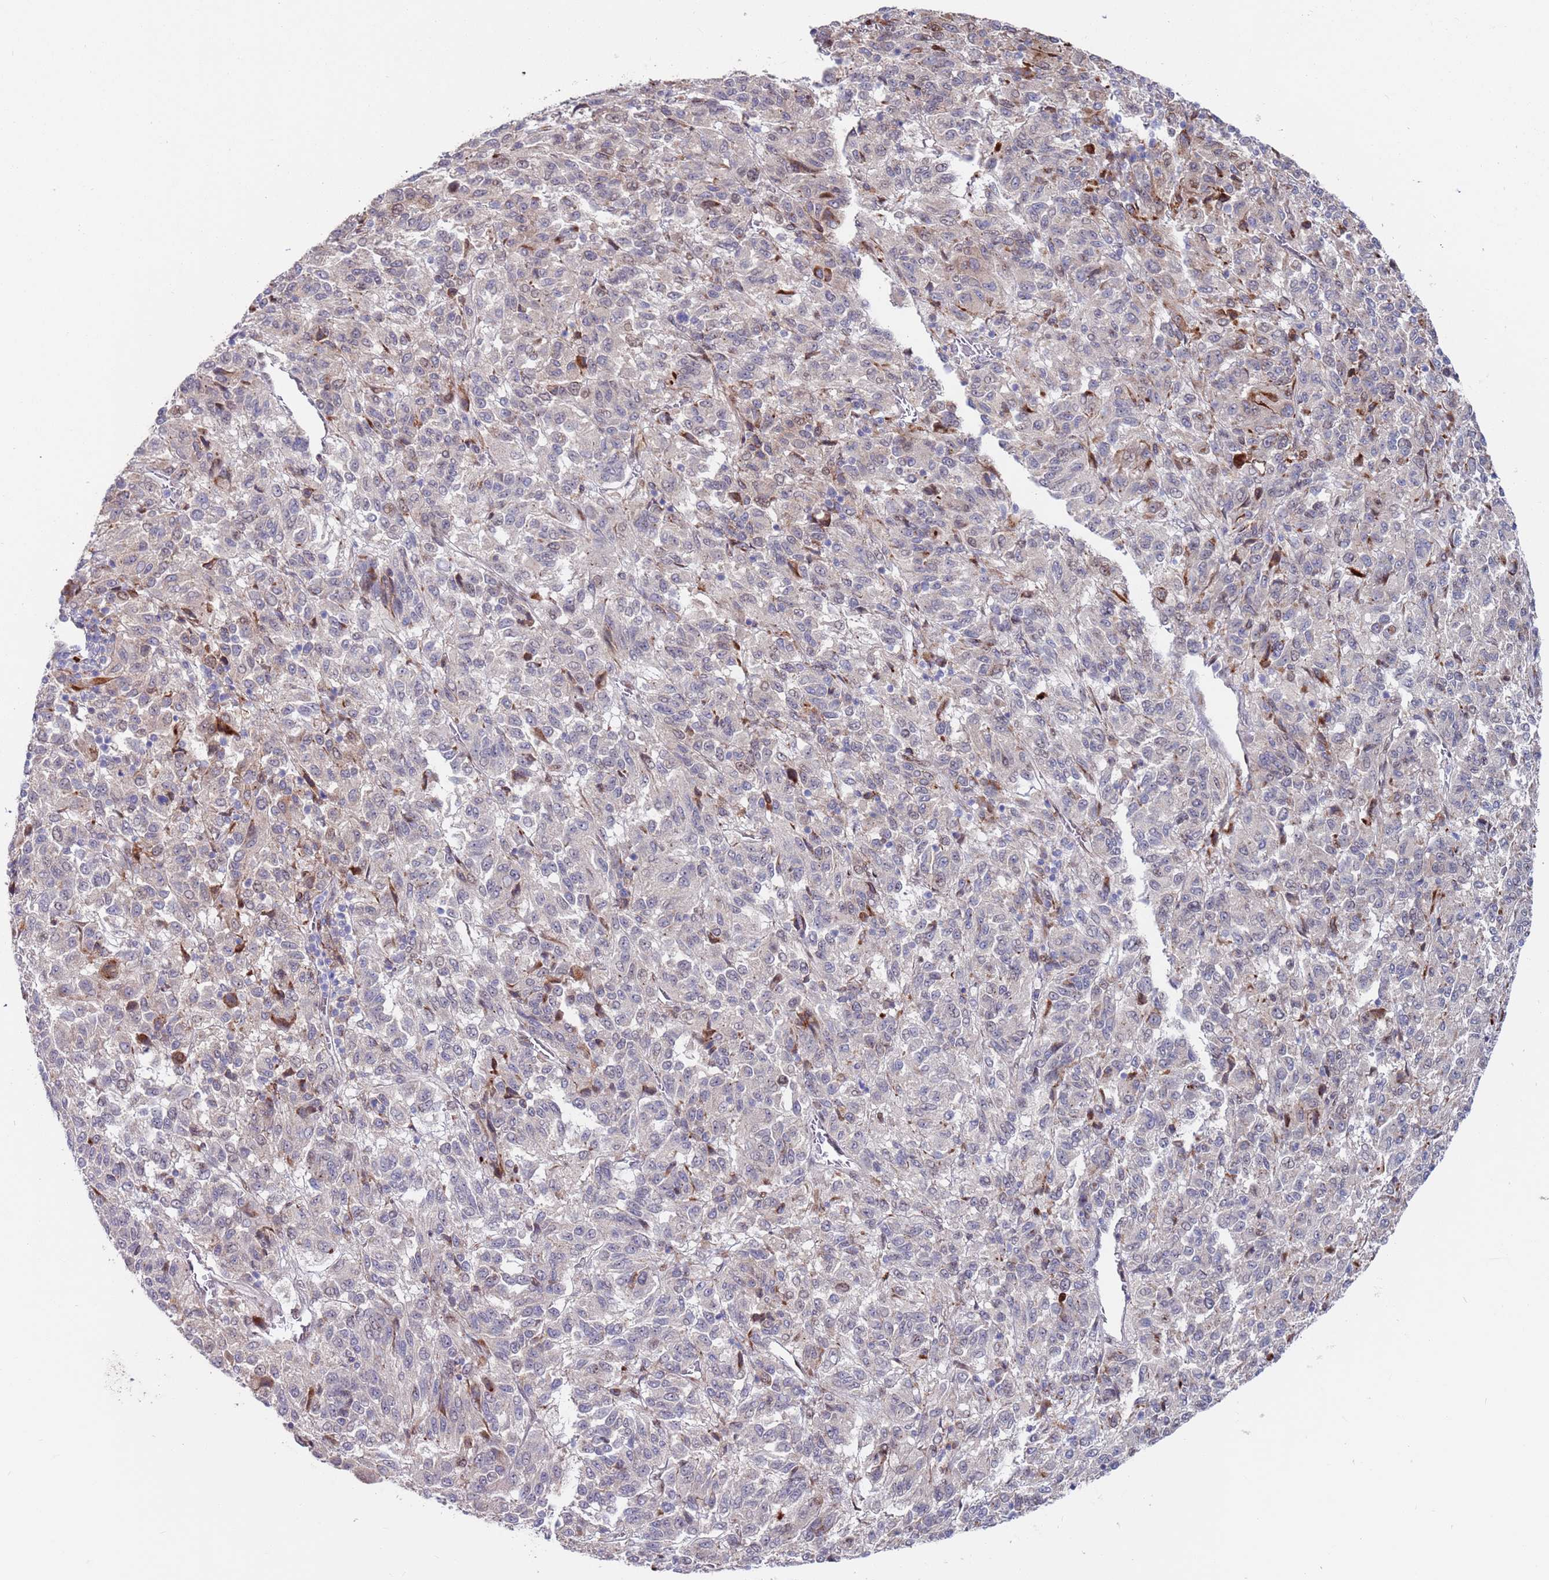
{"staining": {"intensity": "negative", "quantity": "none", "location": "none"}, "tissue": "melanoma", "cell_type": "Tumor cells", "image_type": "cancer", "snomed": [{"axis": "morphology", "description": "Malignant melanoma, Metastatic site"}, {"axis": "topography", "description": "Lung"}], "caption": "Tumor cells show no significant staining in malignant melanoma (metastatic site).", "gene": "FBXO27", "patient": {"sex": "male", "age": 64}}